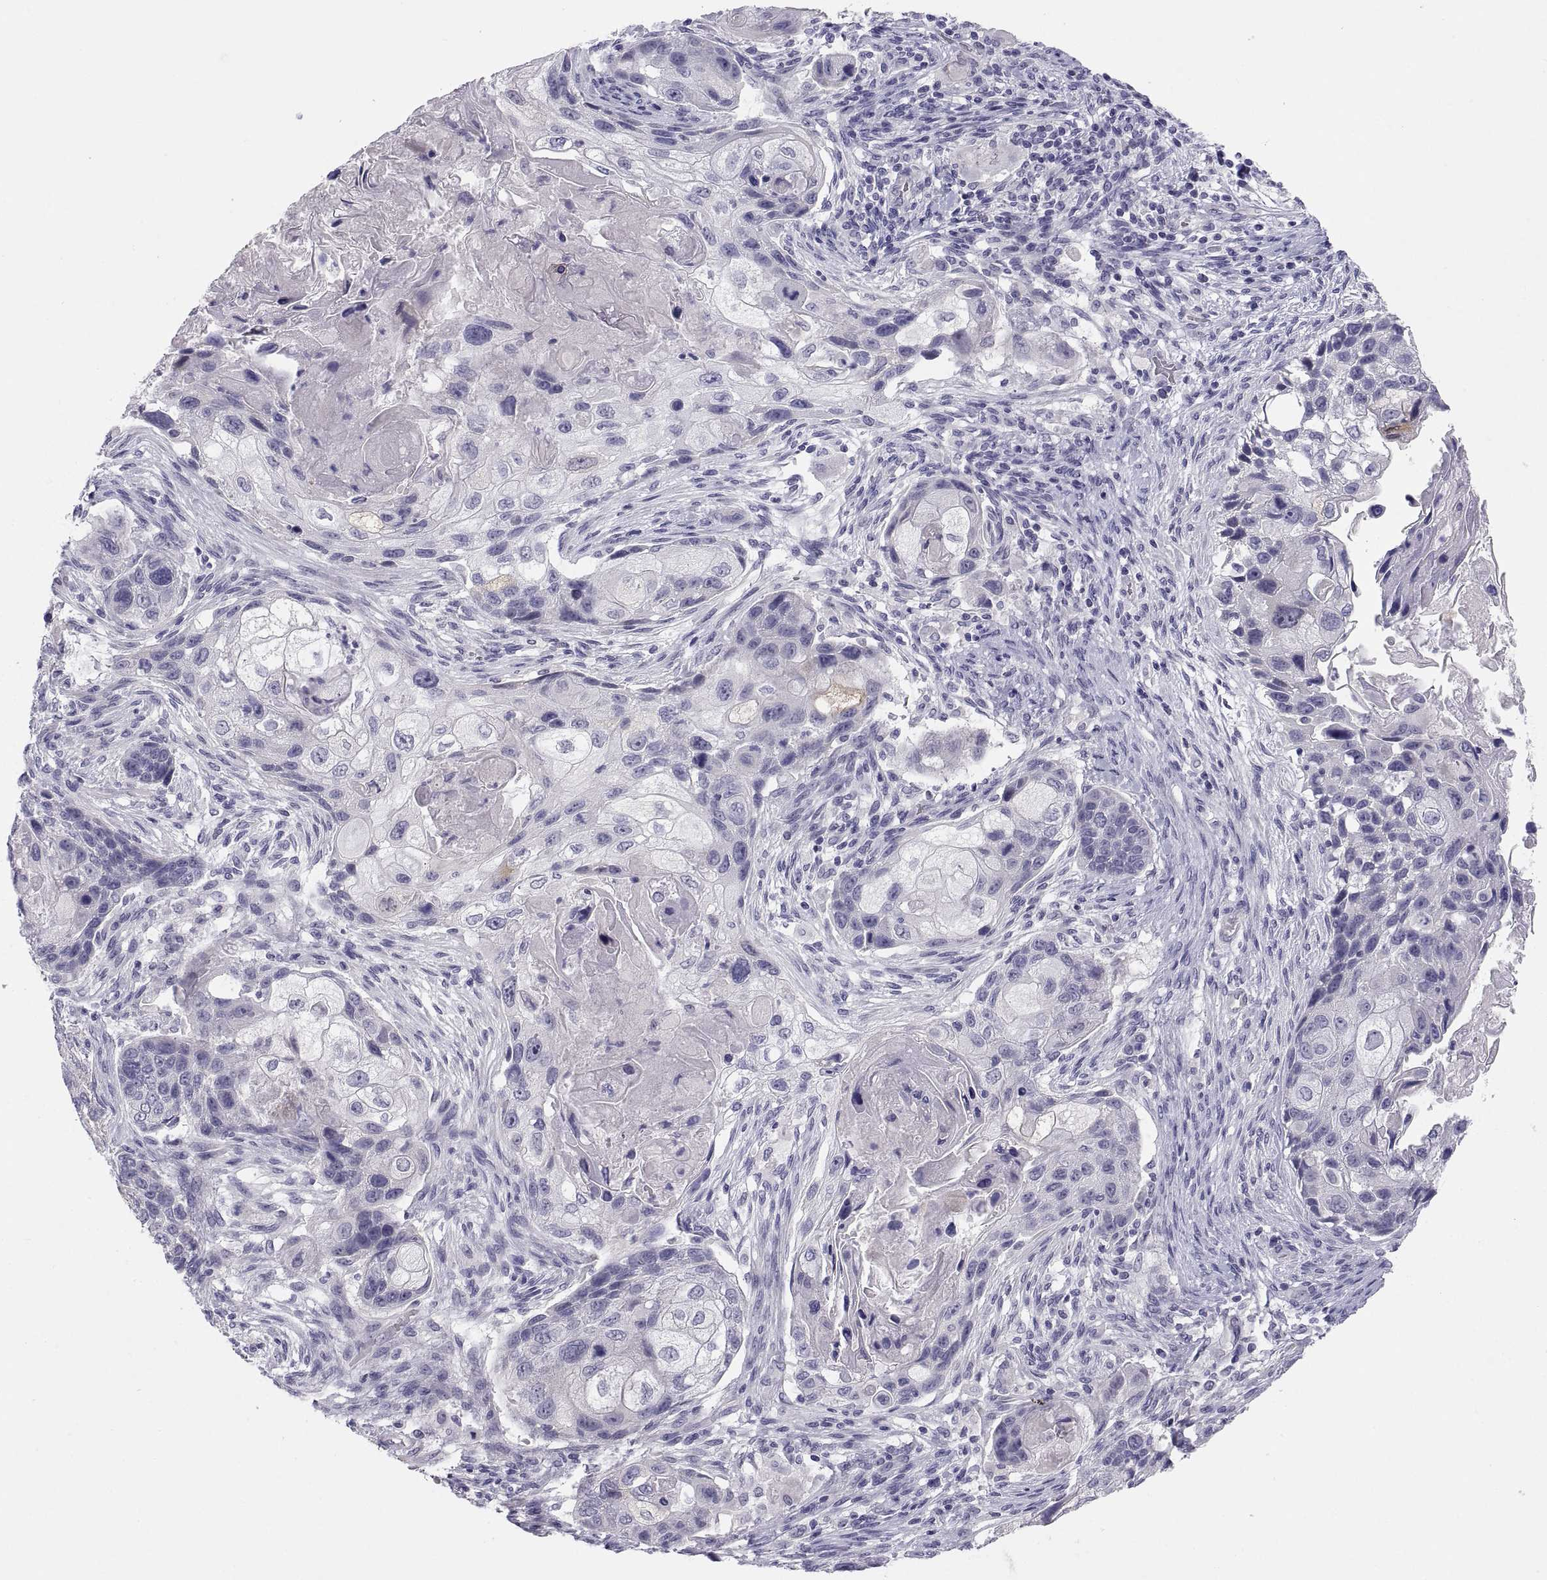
{"staining": {"intensity": "negative", "quantity": "none", "location": "none"}, "tissue": "lung cancer", "cell_type": "Tumor cells", "image_type": "cancer", "snomed": [{"axis": "morphology", "description": "Squamous cell carcinoma, NOS"}, {"axis": "topography", "description": "Lung"}], "caption": "There is no significant staining in tumor cells of squamous cell carcinoma (lung).", "gene": "STRC", "patient": {"sex": "male", "age": 69}}